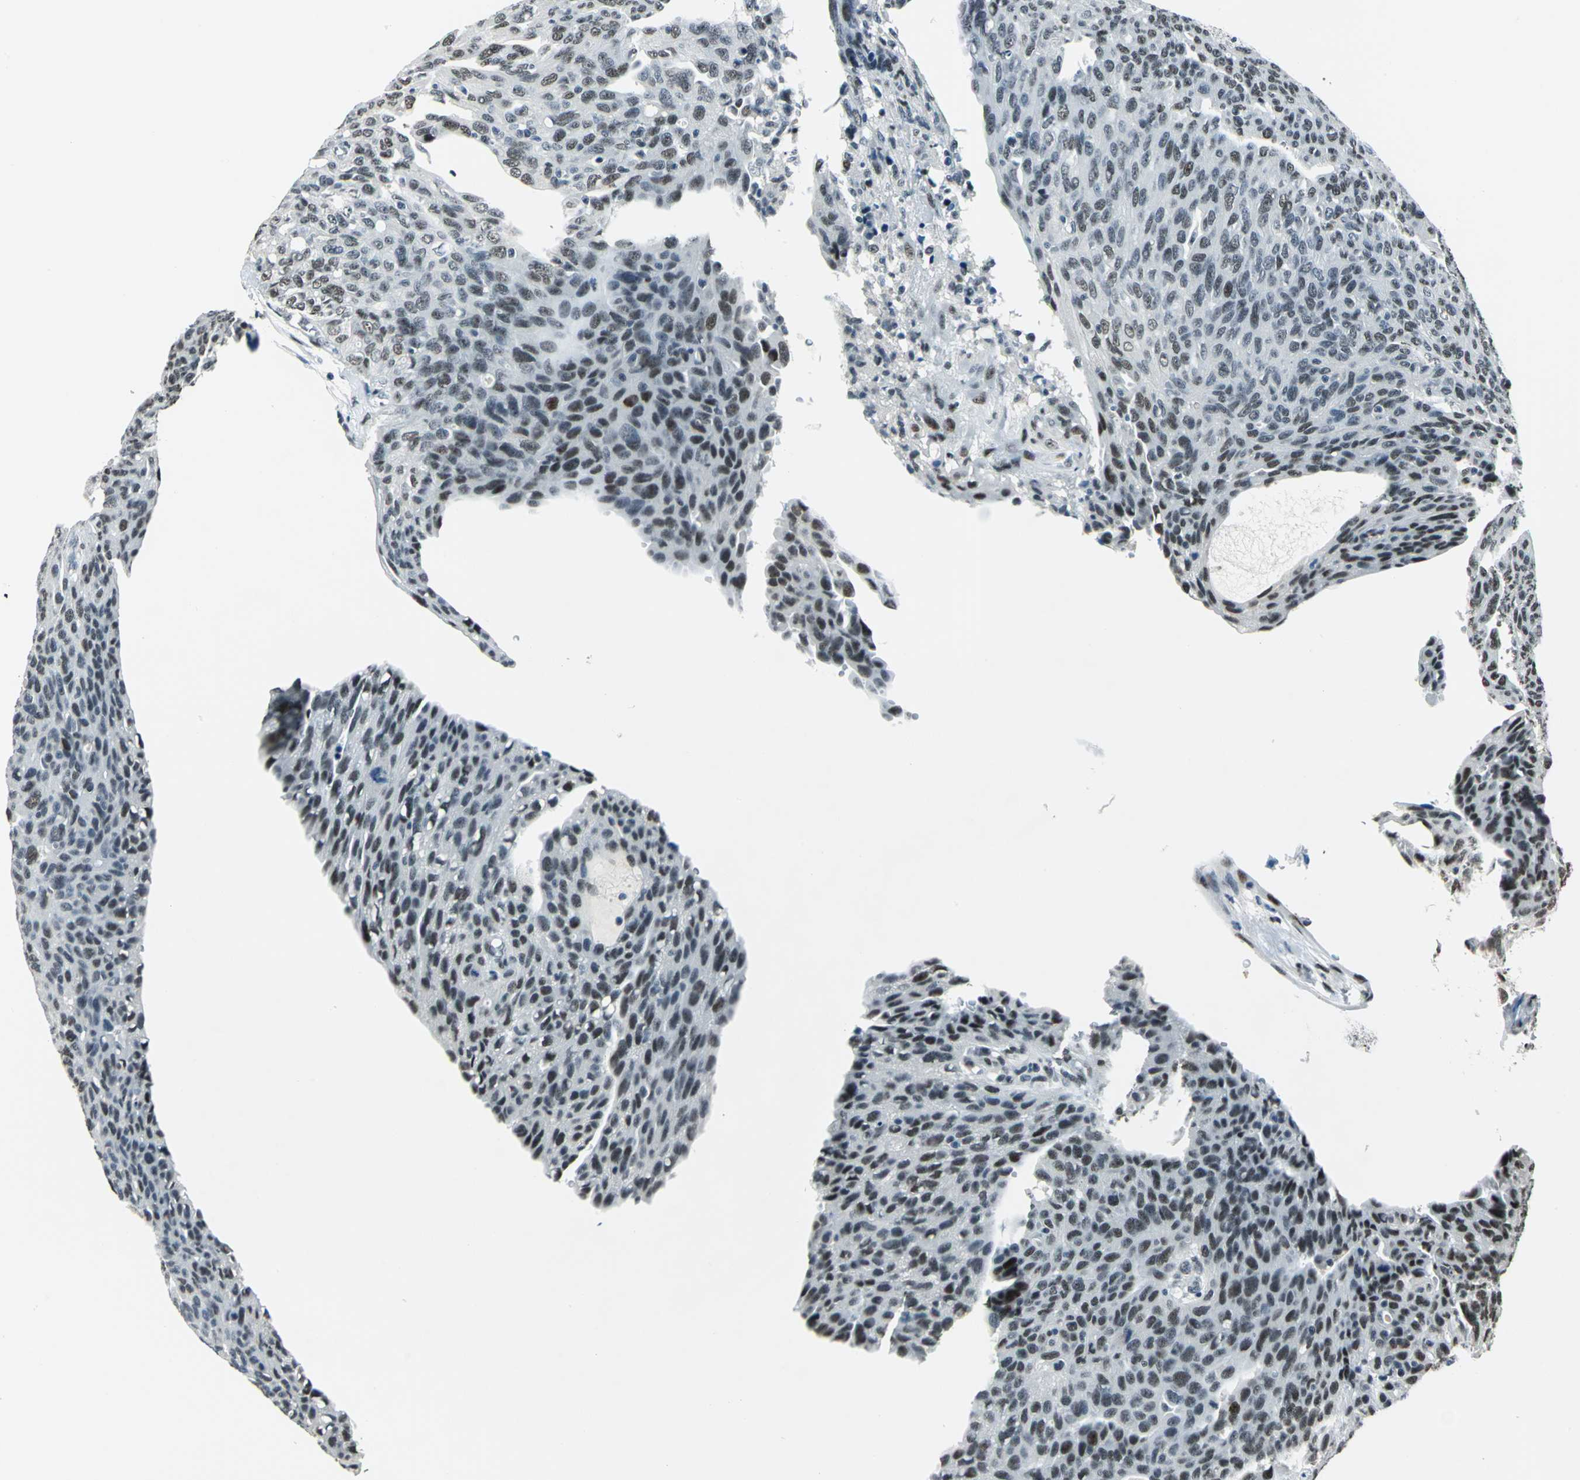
{"staining": {"intensity": "moderate", "quantity": ">75%", "location": "nuclear"}, "tissue": "ovarian cancer", "cell_type": "Tumor cells", "image_type": "cancer", "snomed": [{"axis": "morphology", "description": "Carcinoma, endometroid"}, {"axis": "topography", "description": "Ovary"}], "caption": "Human ovarian cancer stained with a protein marker displays moderate staining in tumor cells.", "gene": "KAT6B", "patient": {"sex": "female", "age": 60}}